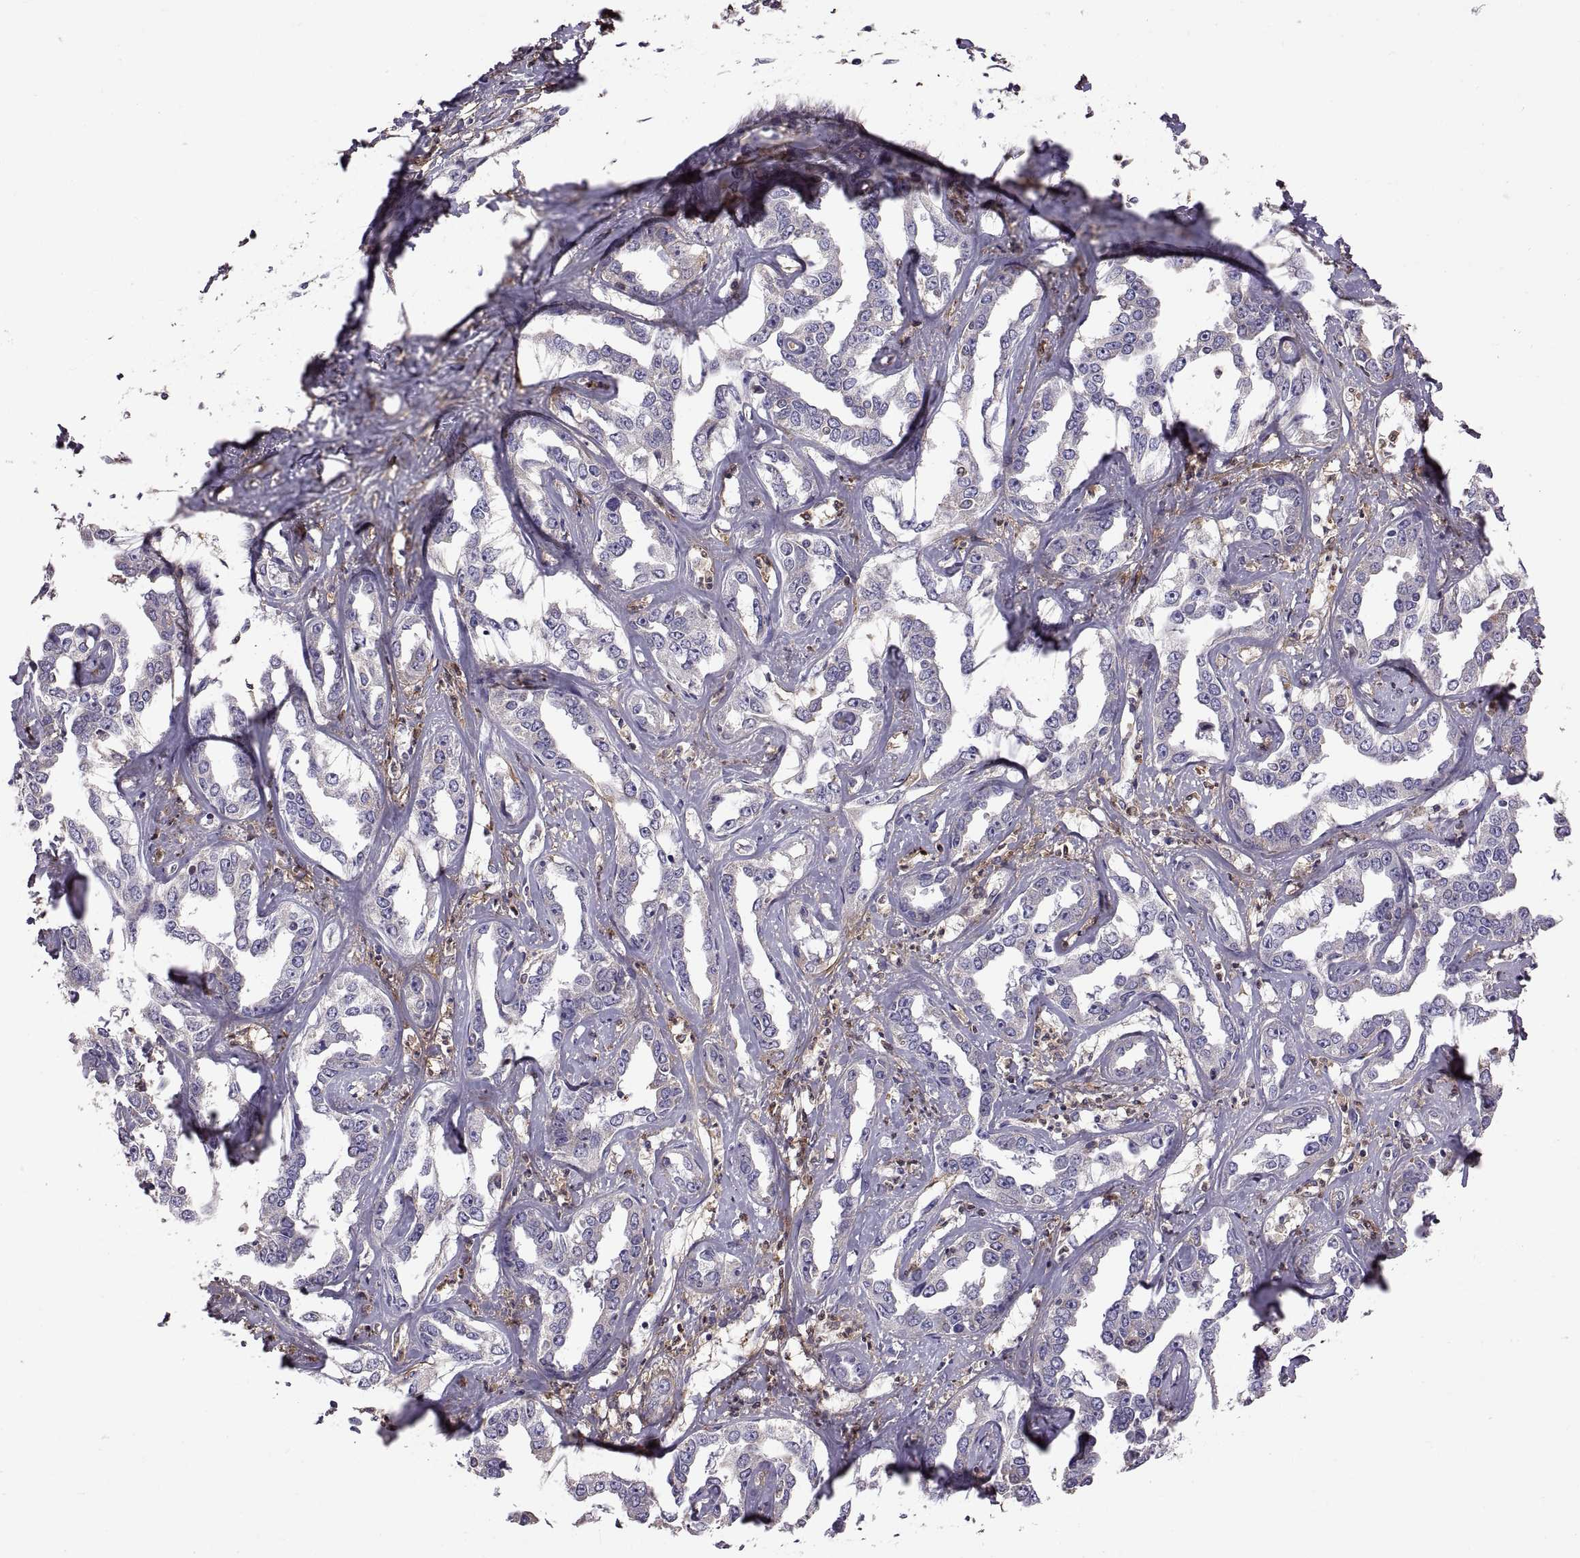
{"staining": {"intensity": "negative", "quantity": "none", "location": "none"}, "tissue": "liver cancer", "cell_type": "Tumor cells", "image_type": "cancer", "snomed": [{"axis": "morphology", "description": "Cholangiocarcinoma"}, {"axis": "topography", "description": "Liver"}], "caption": "An IHC histopathology image of liver cancer (cholangiocarcinoma) is shown. There is no staining in tumor cells of liver cancer (cholangiocarcinoma).", "gene": "EMILIN2", "patient": {"sex": "male", "age": 59}}